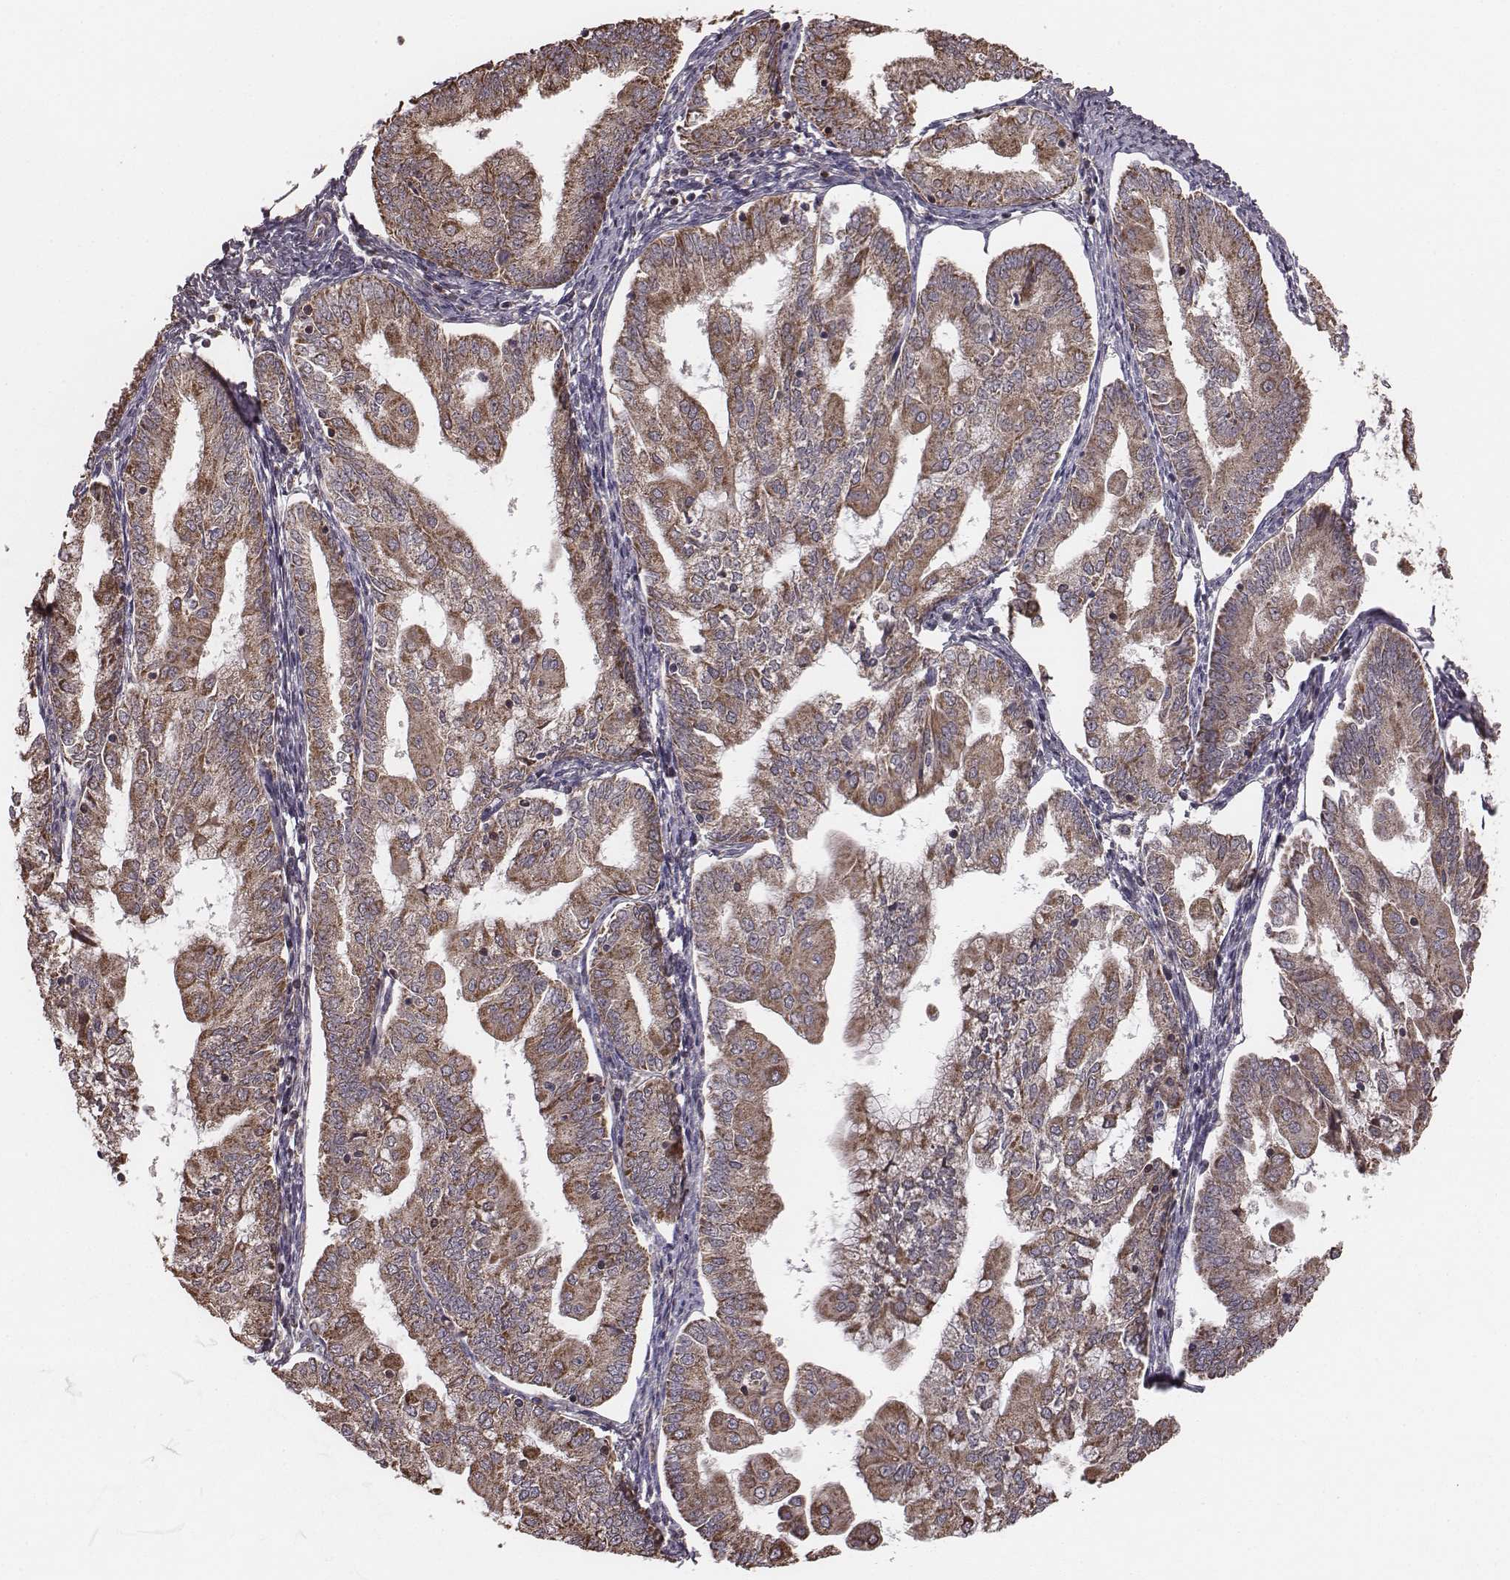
{"staining": {"intensity": "moderate", "quantity": ">75%", "location": "cytoplasmic/membranous"}, "tissue": "endometrial cancer", "cell_type": "Tumor cells", "image_type": "cancer", "snomed": [{"axis": "morphology", "description": "Adenocarcinoma, NOS"}, {"axis": "topography", "description": "Endometrium"}], "caption": "The photomicrograph shows immunohistochemical staining of adenocarcinoma (endometrial). There is moderate cytoplasmic/membranous expression is identified in approximately >75% of tumor cells.", "gene": "PDCD2L", "patient": {"sex": "female", "age": 55}}